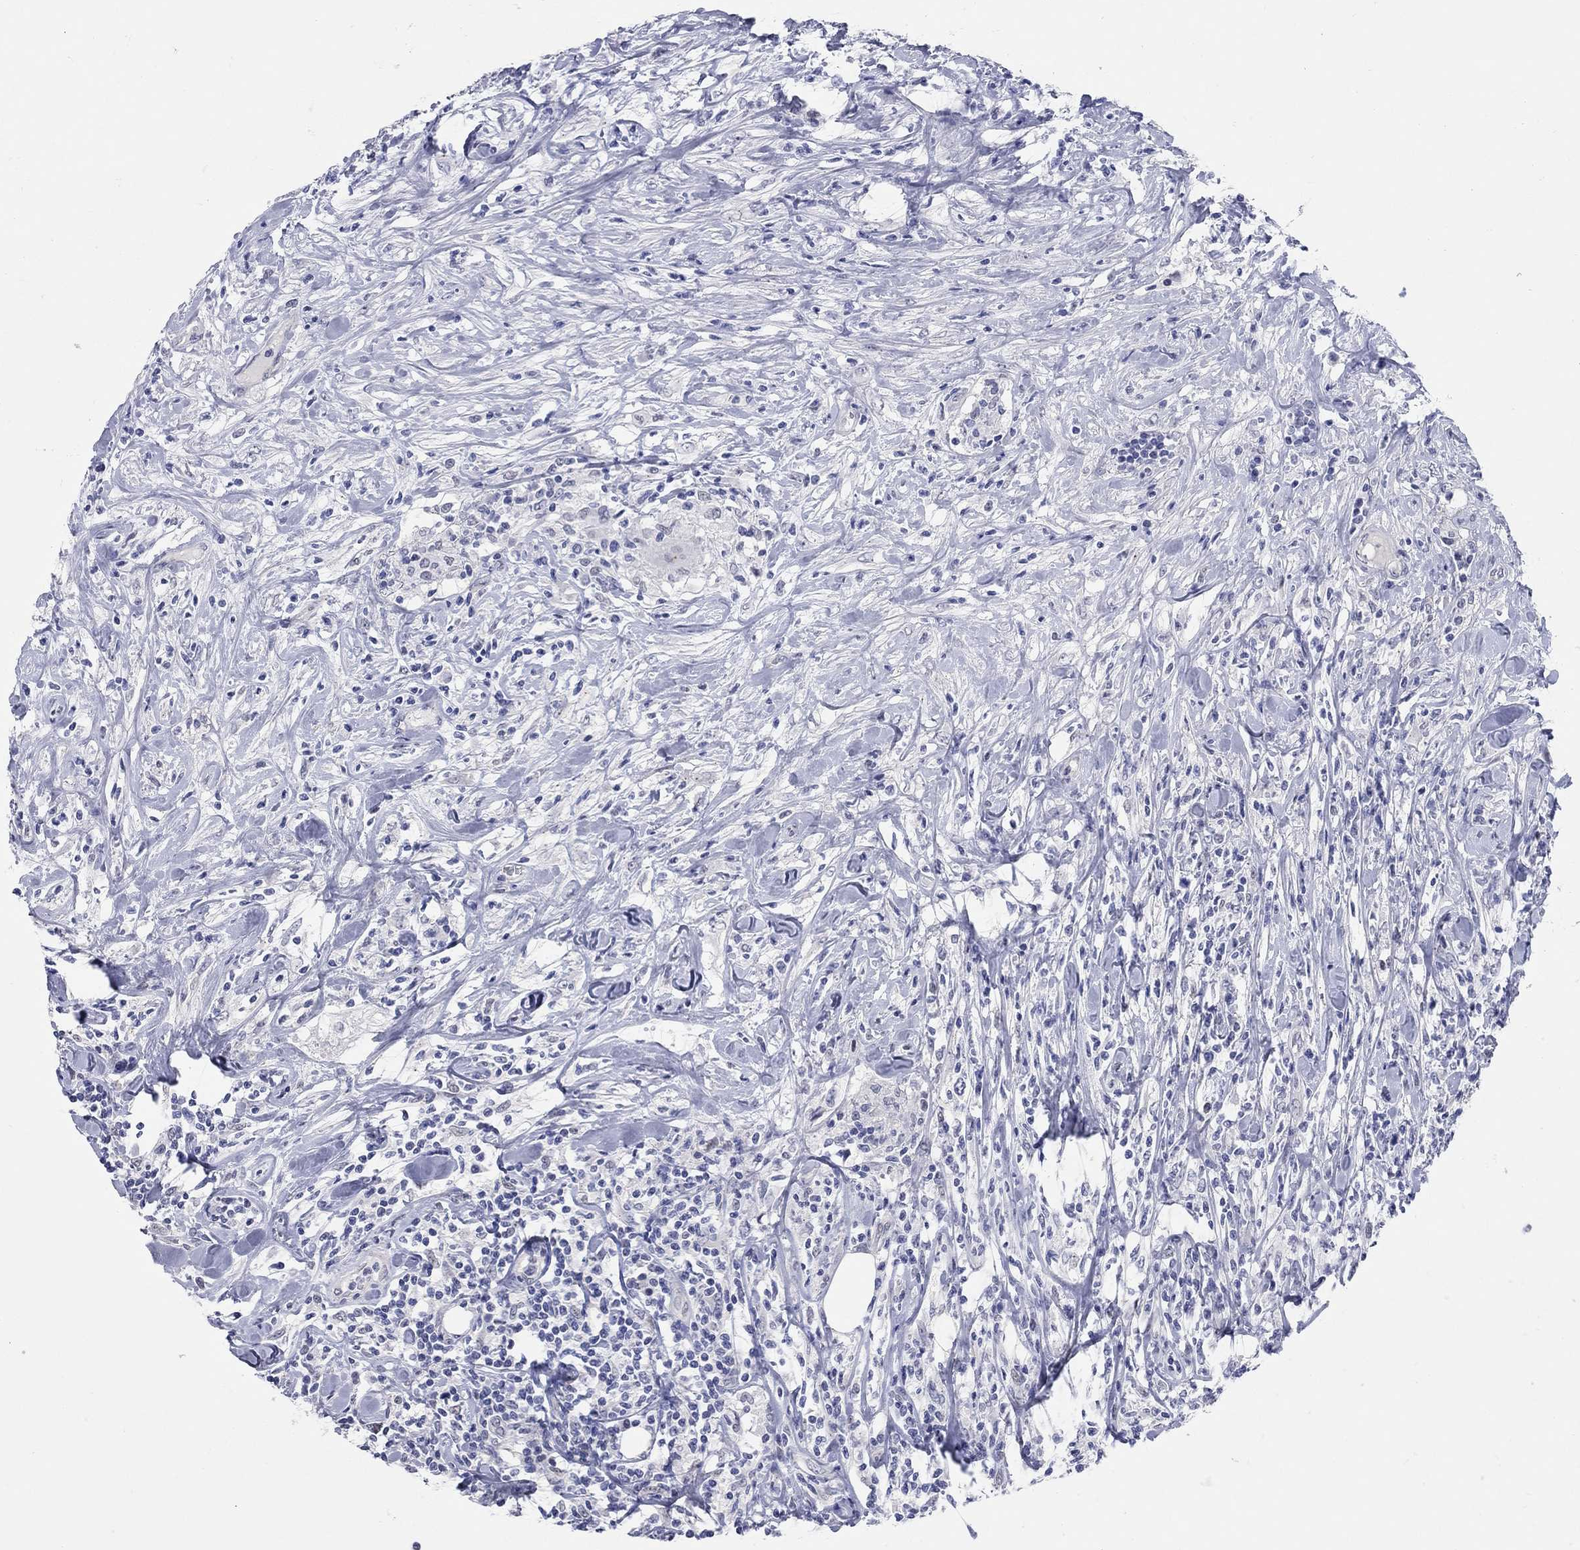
{"staining": {"intensity": "negative", "quantity": "none", "location": "none"}, "tissue": "lymphoma", "cell_type": "Tumor cells", "image_type": "cancer", "snomed": [{"axis": "morphology", "description": "Malignant lymphoma, non-Hodgkin's type, High grade"}, {"axis": "topography", "description": "Lymph node"}], "caption": "Lymphoma was stained to show a protein in brown. There is no significant positivity in tumor cells.", "gene": "WASF3", "patient": {"sex": "female", "age": 84}}